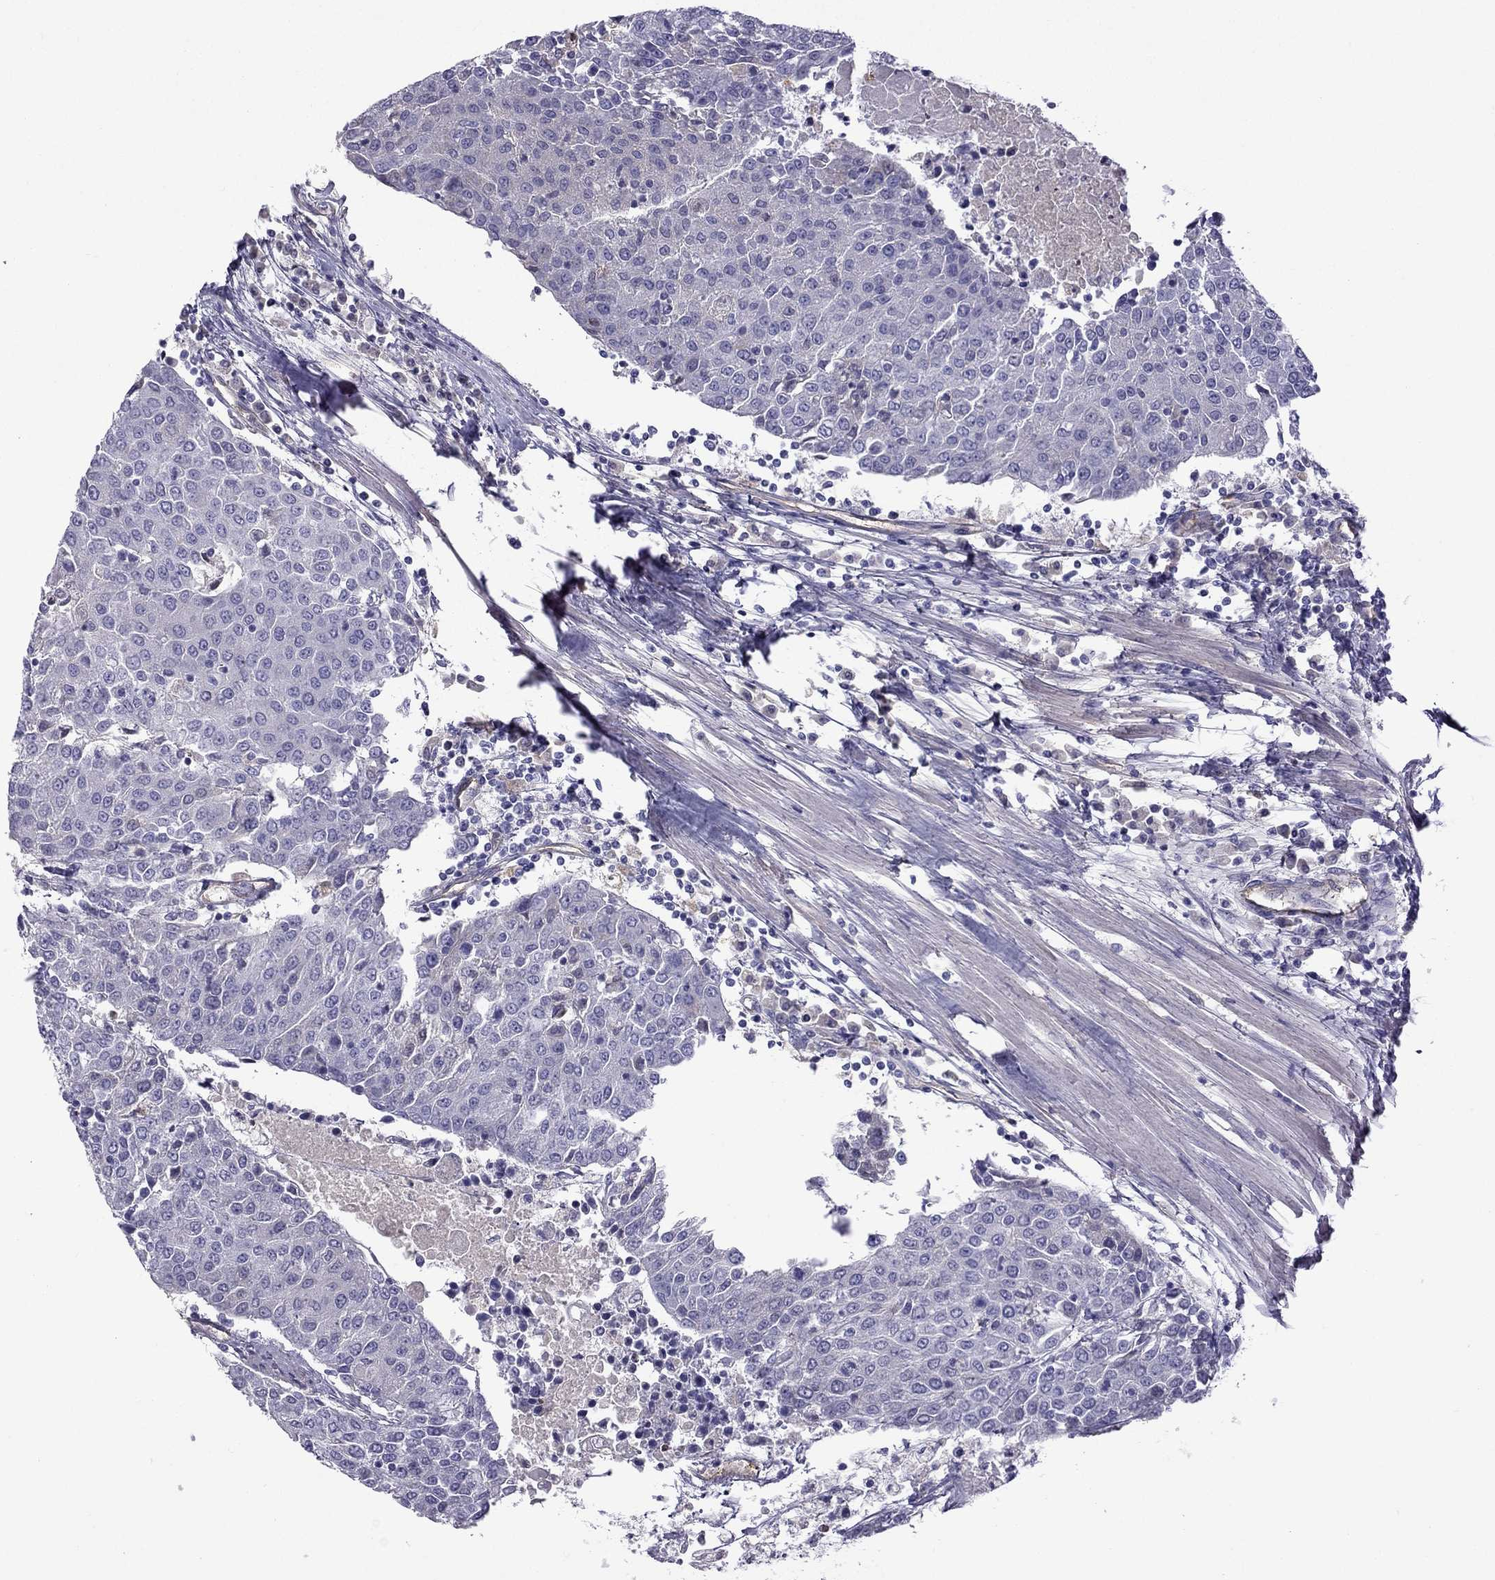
{"staining": {"intensity": "negative", "quantity": "none", "location": "none"}, "tissue": "urothelial cancer", "cell_type": "Tumor cells", "image_type": "cancer", "snomed": [{"axis": "morphology", "description": "Urothelial carcinoma, High grade"}, {"axis": "topography", "description": "Urinary bladder"}], "caption": "This is an immunohistochemistry image of urothelial cancer. There is no positivity in tumor cells.", "gene": "STOML3", "patient": {"sex": "female", "age": 85}}